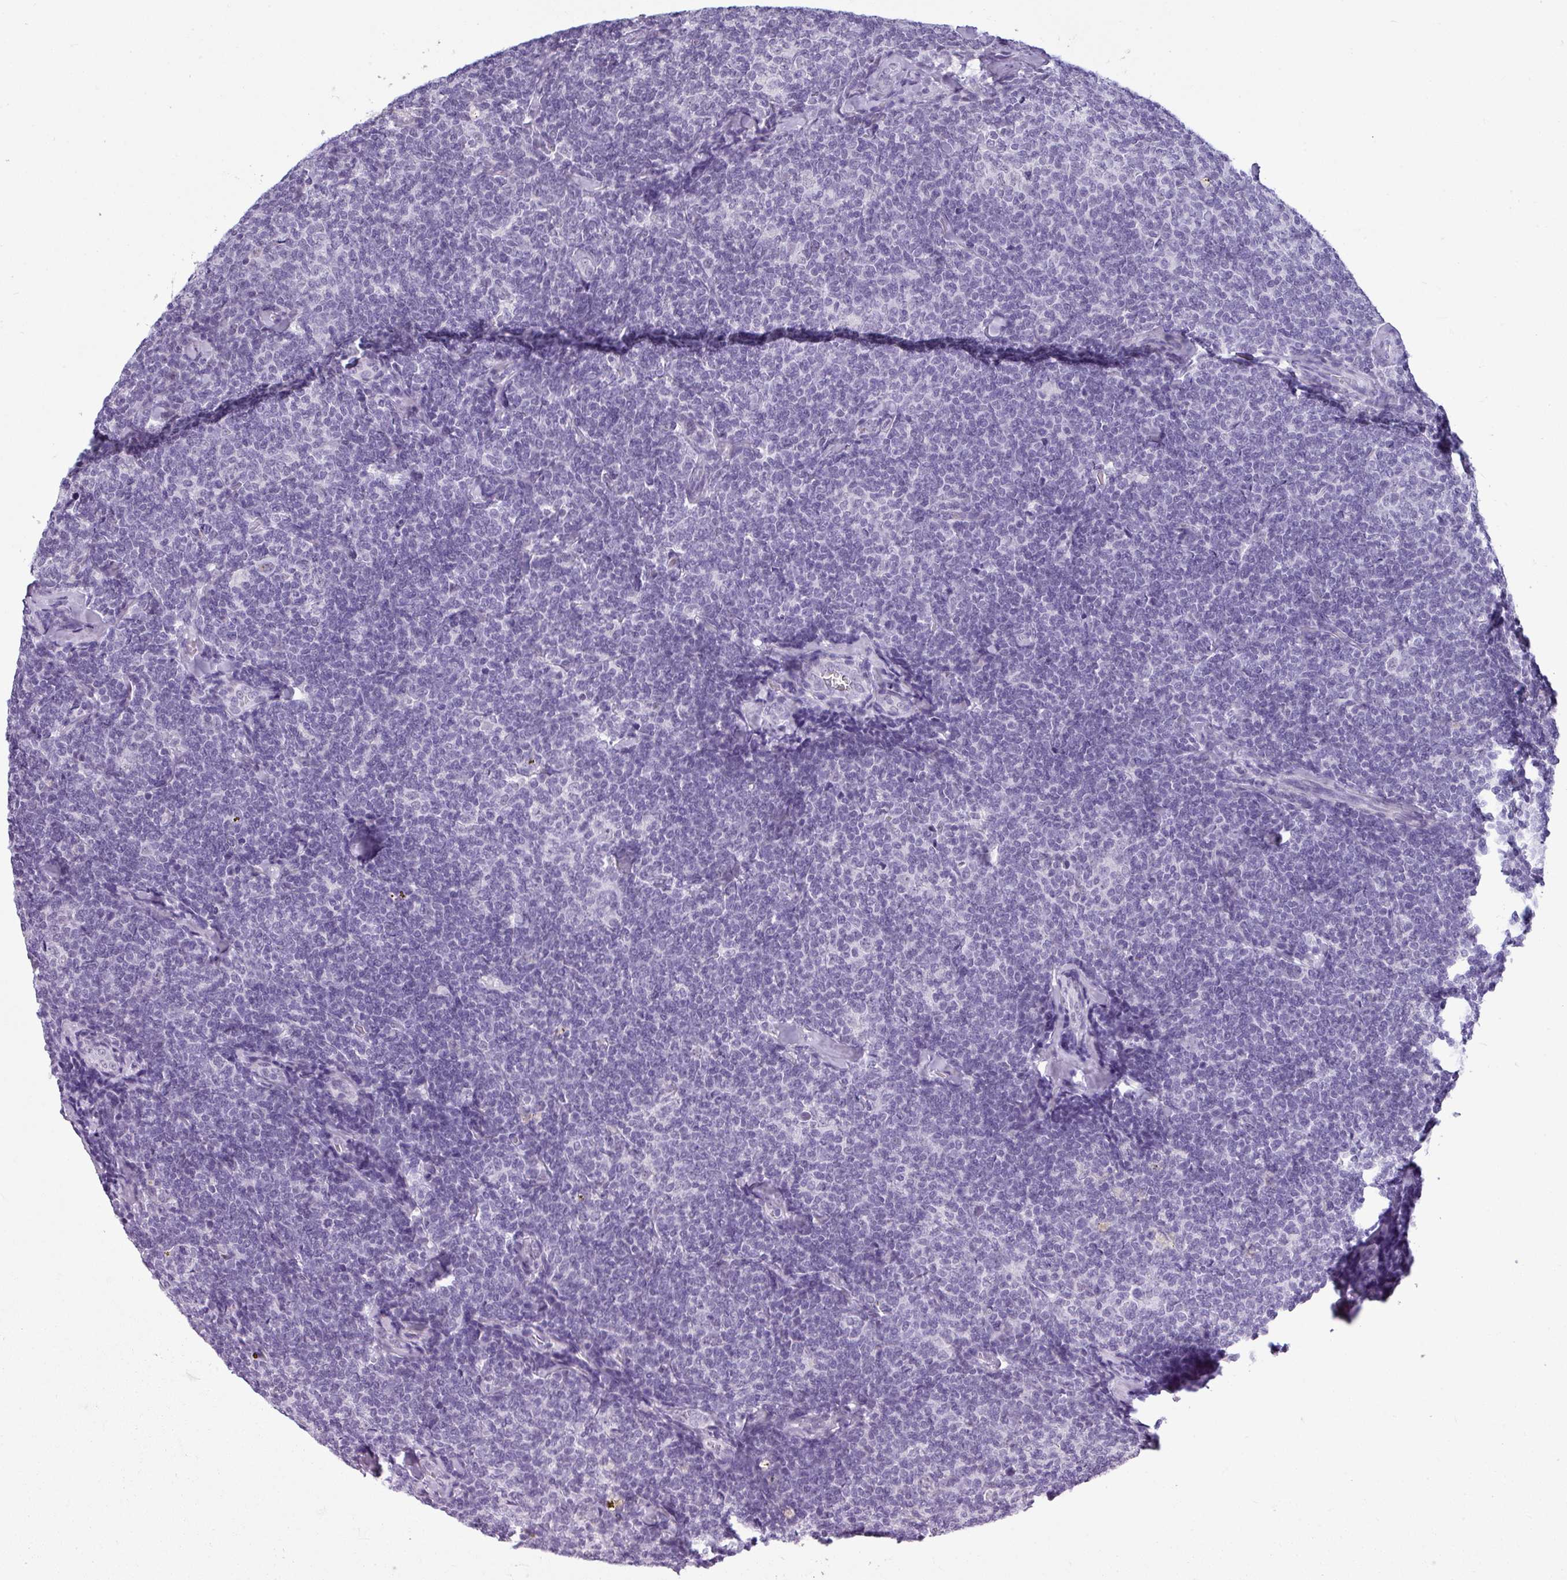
{"staining": {"intensity": "negative", "quantity": "none", "location": "none"}, "tissue": "lymphoma", "cell_type": "Tumor cells", "image_type": "cancer", "snomed": [{"axis": "morphology", "description": "Malignant lymphoma, non-Hodgkin's type, Low grade"}, {"axis": "topography", "description": "Lymph node"}], "caption": "This is a photomicrograph of IHC staining of malignant lymphoma, non-Hodgkin's type (low-grade), which shows no staining in tumor cells.", "gene": "SRGAP1", "patient": {"sex": "female", "age": 56}}